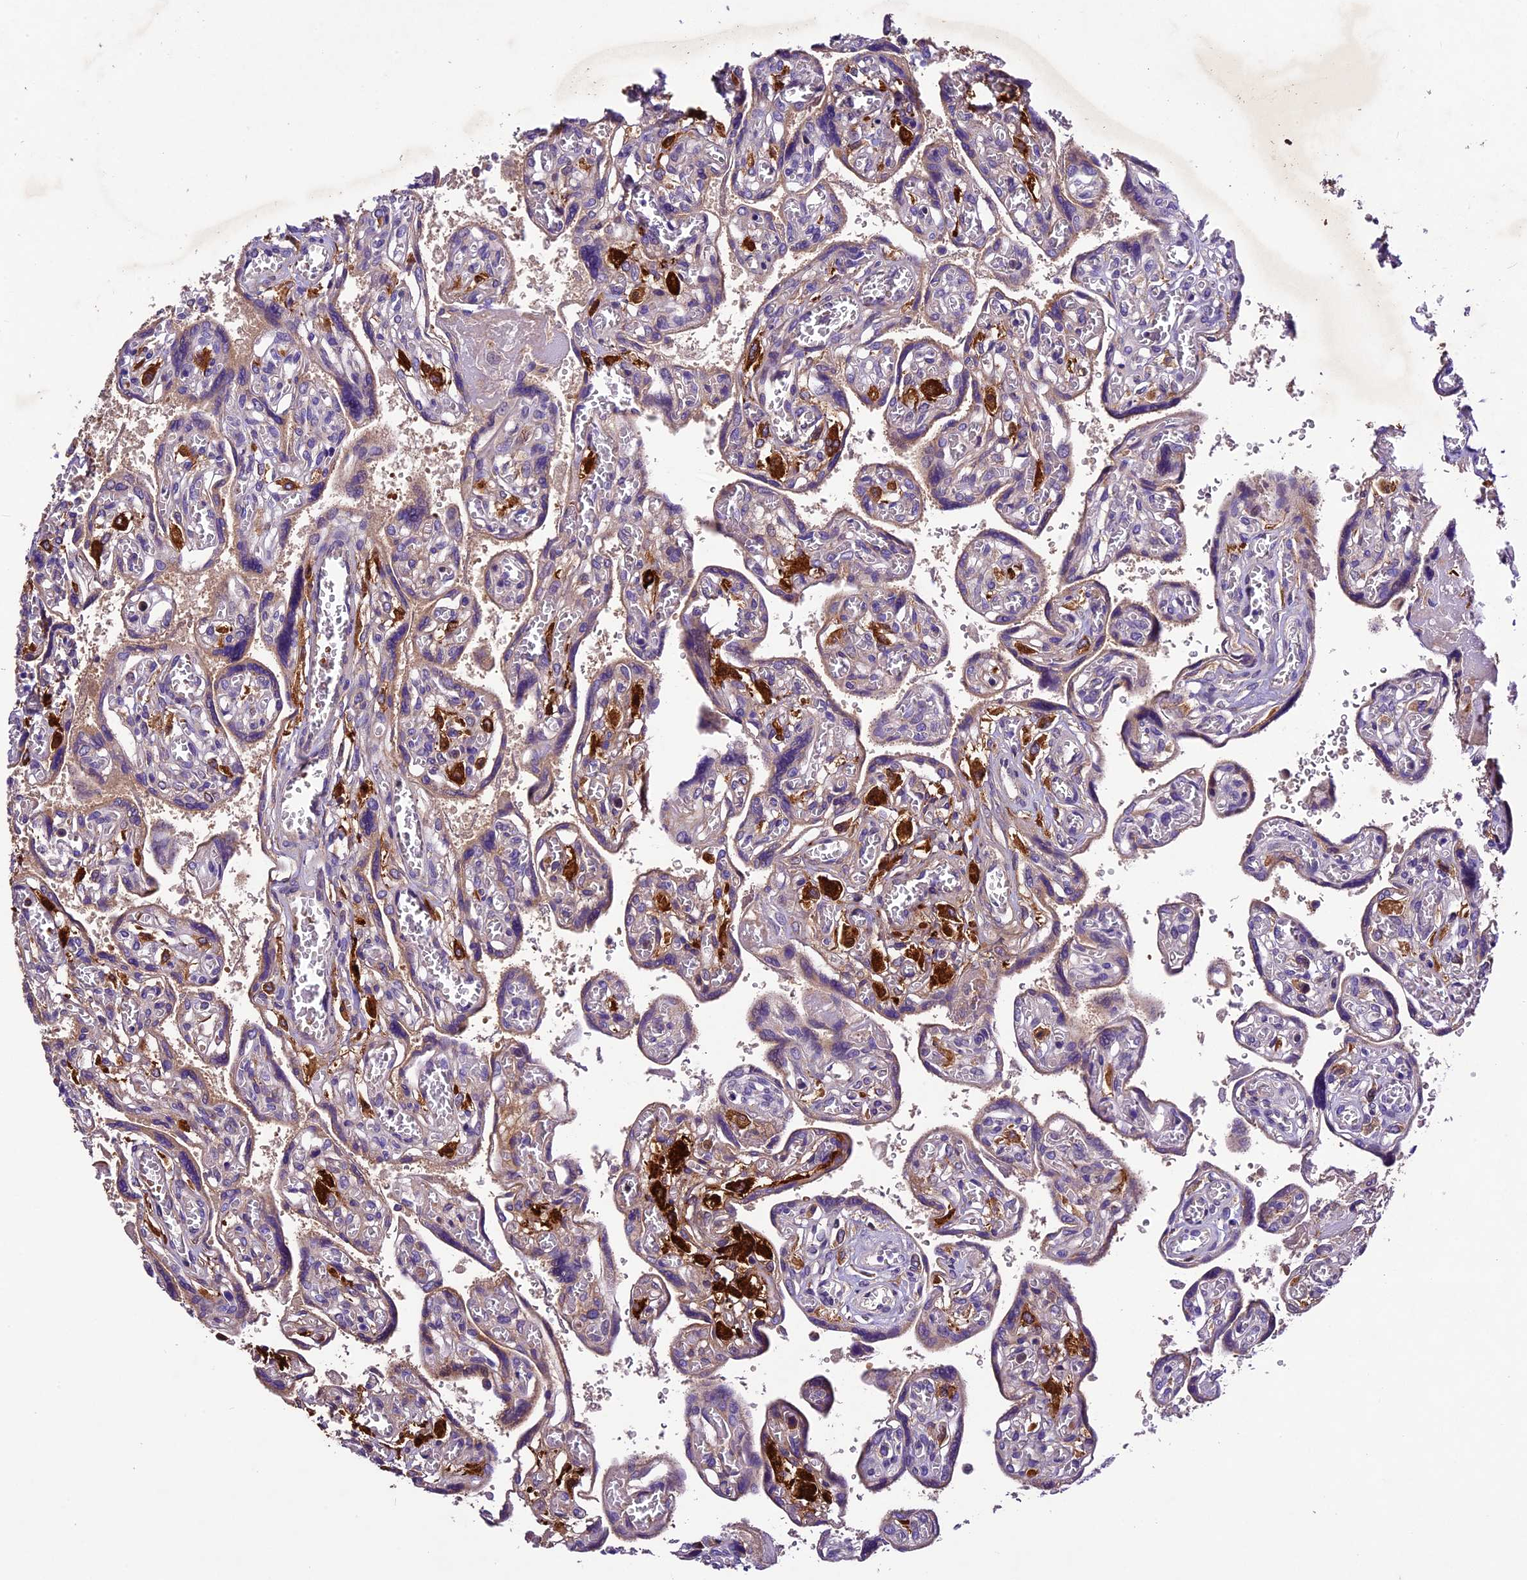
{"staining": {"intensity": "weak", "quantity": "25%-75%", "location": "cytoplasmic/membranous"}, "tissue": "placenta", "cell_type": "Trophoblastic cells", "image_type": "normal", "snomed": [{"axis": "morphology", "description": "Normal tissue, NOS"}, {"axis": "topography", "description": "Placenta"}], "caption": "Weak cytoplasmic/membranous staining is seen in approximately 25%-75% of trophoblastic cells in normal placenta. The protein of interest is shown in brown color, while the nuclei are stained blue.", "gene": "CILP2", "patient": {"sex": "female", "age": 39}}